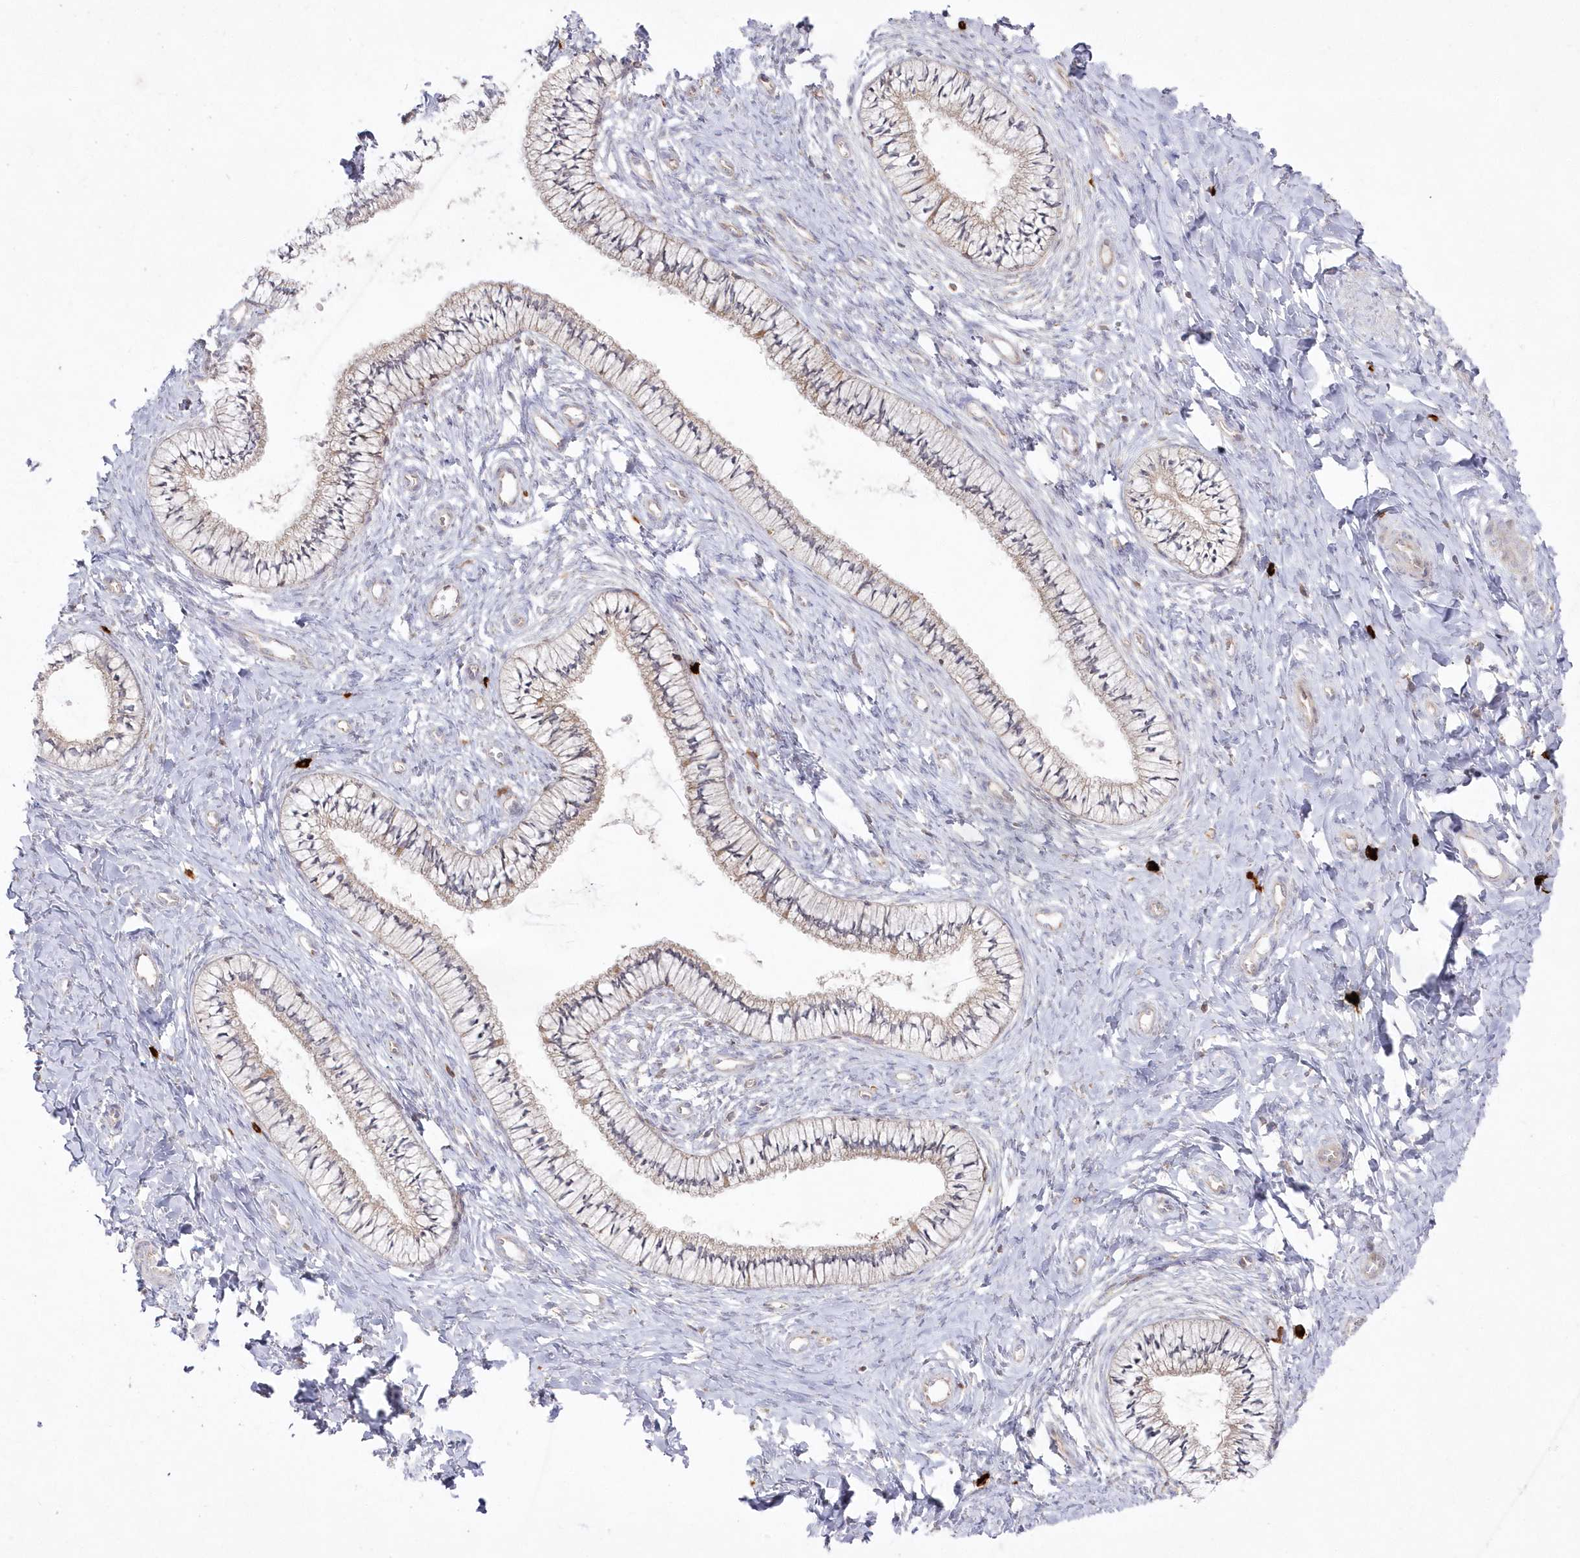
{"staining": {"intensity": "moderate", "quantity": "25%-75%", "location": "cytoplasmic/membranous"}, "tissue": "cervix", "cell_type": "Glandular cells", "image_type": "normal", "snomed": [{"axis": "morphology", "description": "Normal tissue, NOS"}, {"axis": "topography", "description": "Cervix"}], "caption": "DAB immunohistochemical staining of benign human cervix exhibits moderate cytoplasmic/membranous protein positivity in approximately 25%-75% of glandular cells.", "gene": "ARSB", "patient": {"sex": "female", "age": 36}}